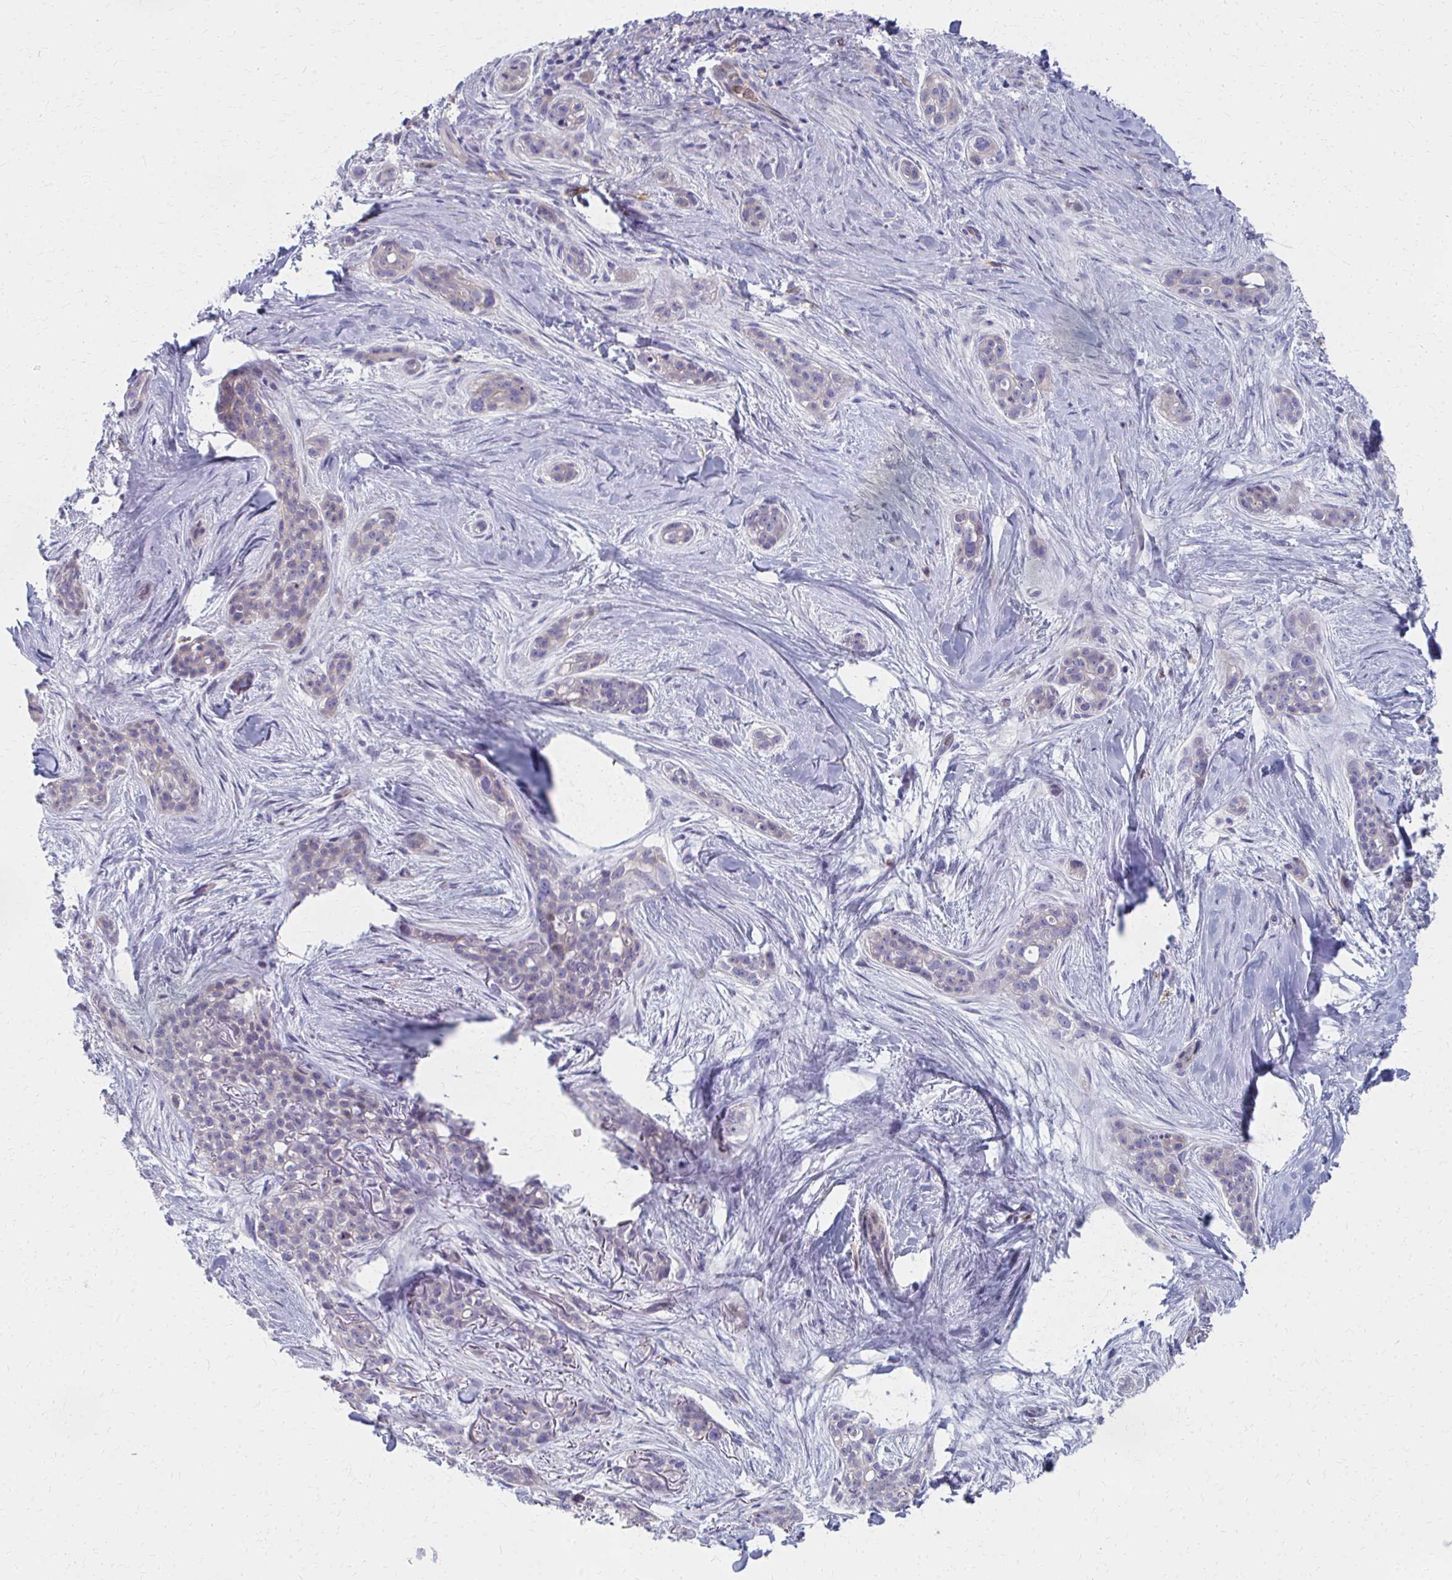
{"staining": {"intensity": "weak", "quantity": "<25%", "location": "cytoplasmic/membranous"}, "tissue": "skin cancer", "cell_type": "Tumor cells", "image_type": "cancer", "snomed": [{"axis": "morphology", "description": "Basal cell carcinoma"}, {"axis": "topography", "description": "Skin"}], "caption": "IHC image of skin cancer stained for a protein (brown), which displays no positivity in tumor cells. (Immunohistochemistry (ihc), brightfield microscopy, high magnification).", "gene": "MS4A2", "patient": {"sex": "female", "age": 79}}